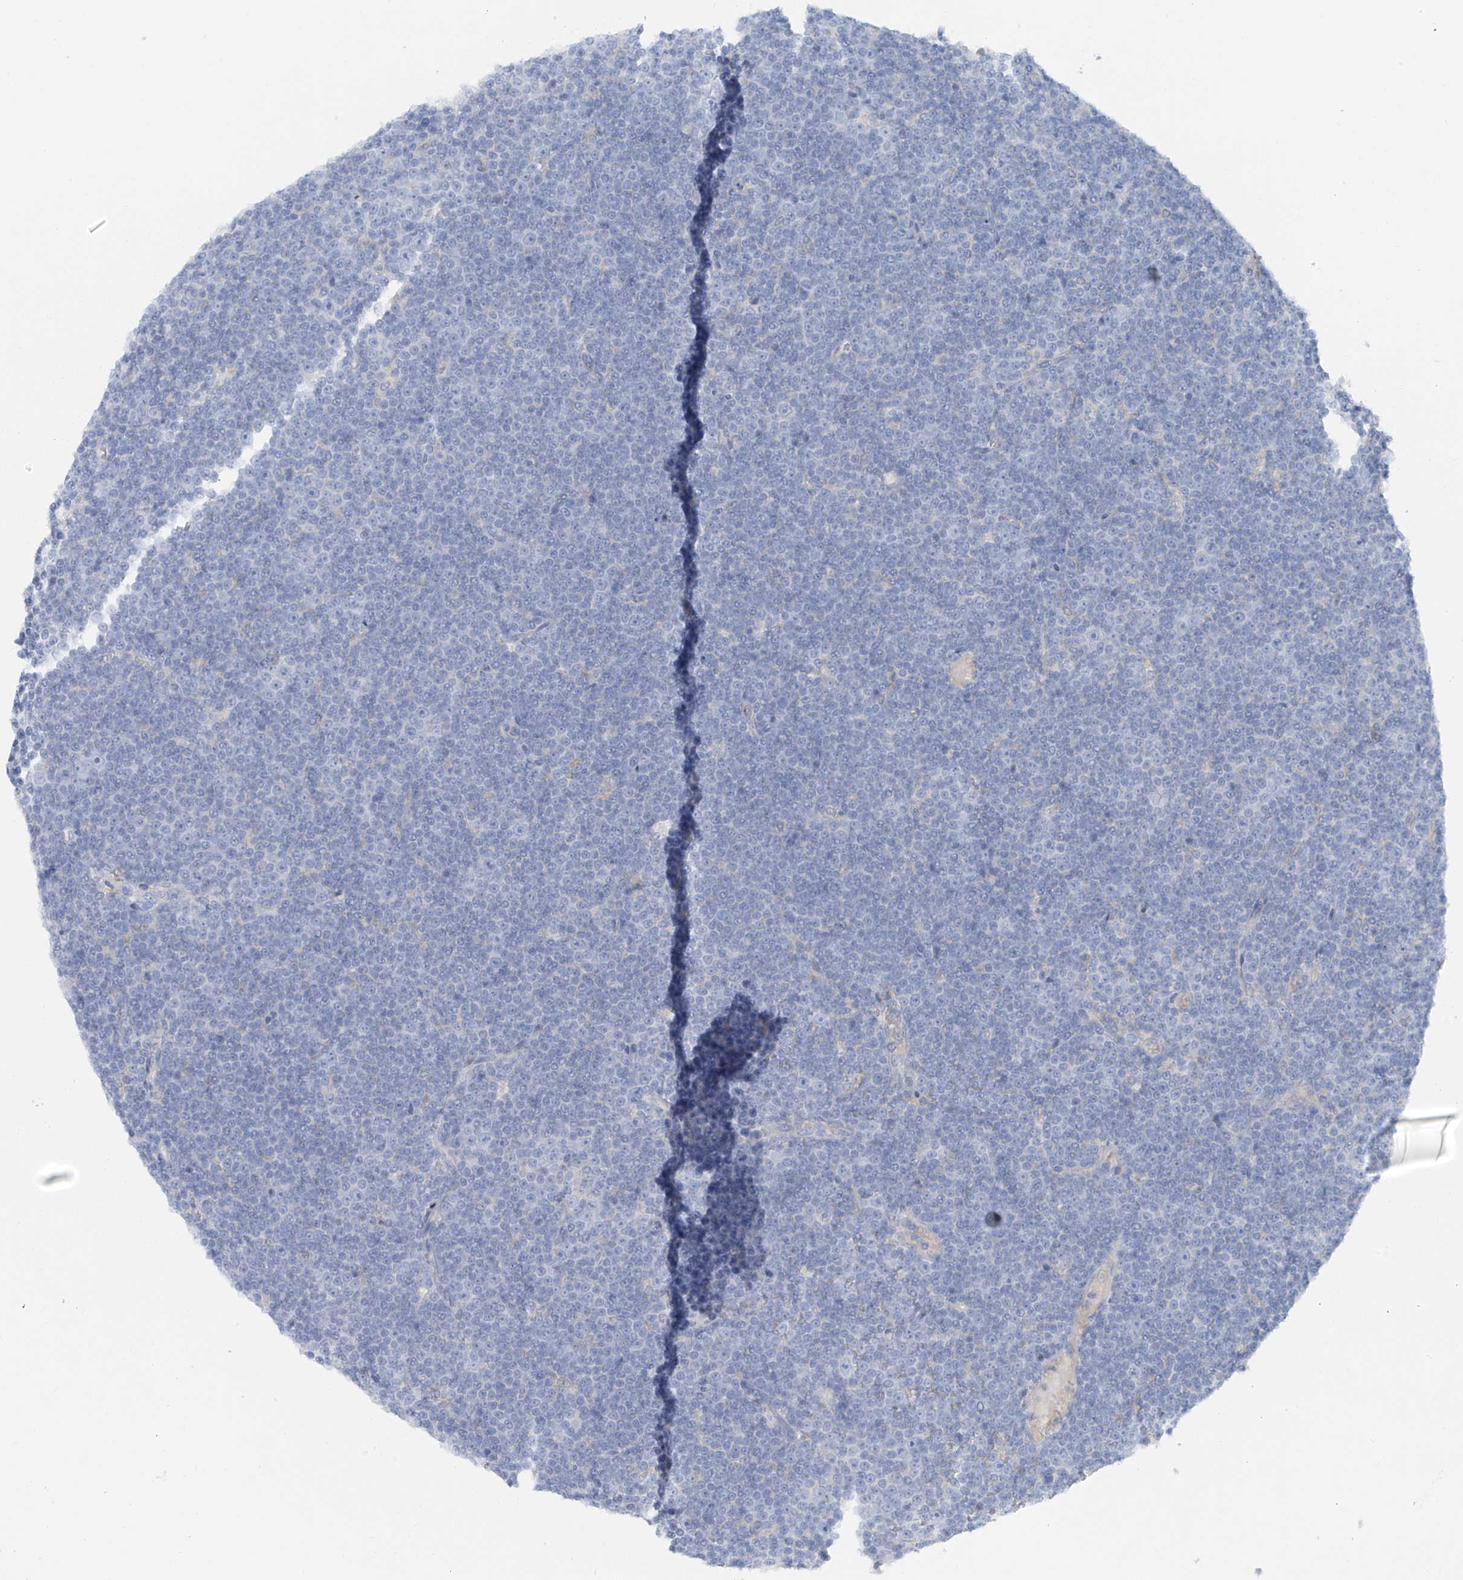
{"staining": {"intensity": "negative", "quantity": "none", "location": "none"}, "tissue": "lymphoma", "cell_type": "Tumor cells", "image_type": "cancer", "snomed": [{"axis": "morphology", "description": "Malignant lymphoma, non-Hodgkin's type, Low grade"}, {"axis": "topography", "description": "Lymph node"}], "caption": "Immunohistochemistry photomicrograph of human lymphoma stained for a protein (brown), which displays no staining in tumor cells.", "gene": "POMGNT2", "patient": {"sex": "female", "age": 67}}